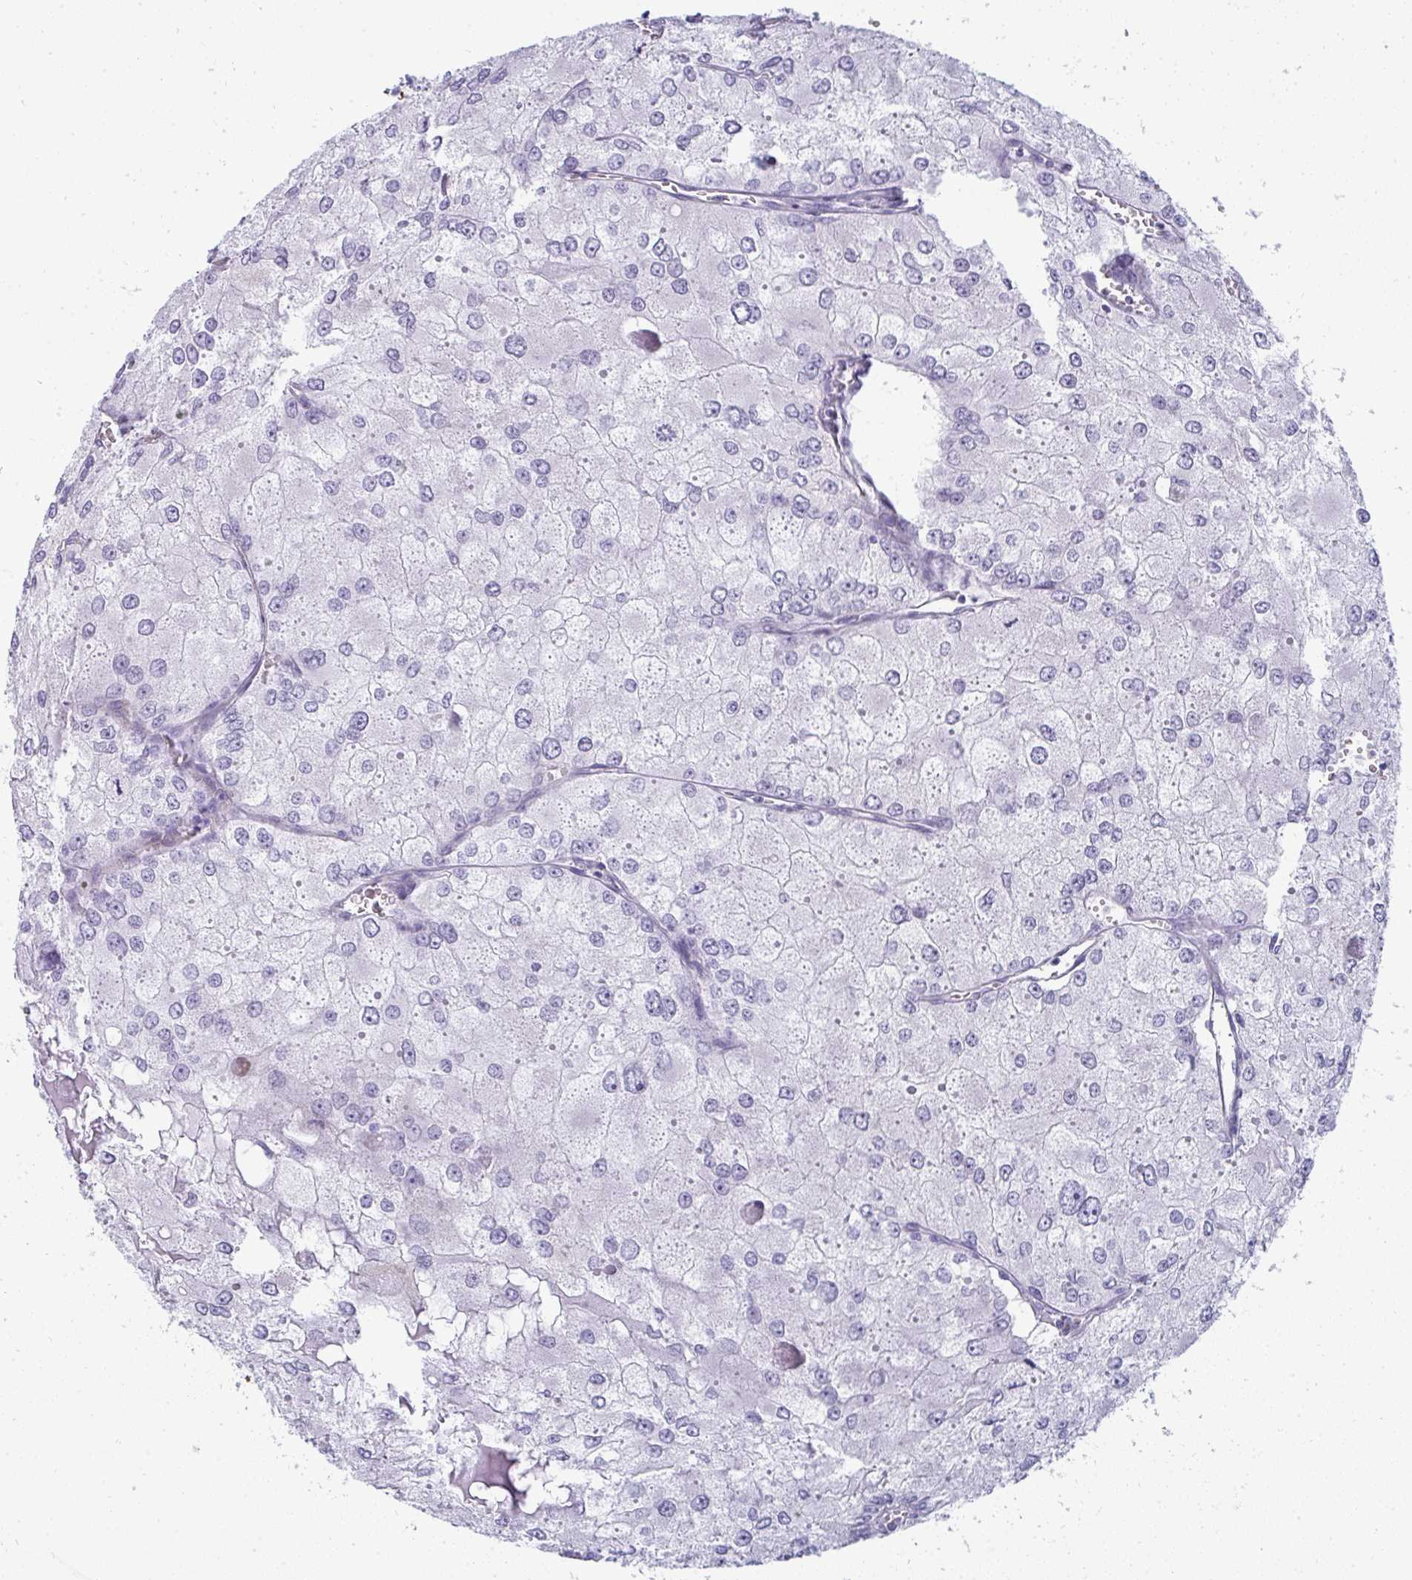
{"staining": {"intensity": "negative", "quantity": "none", "location": "none"}, "tissue": "renal cancer", "cell_type": "Tumor cells", "image_type": "cancer", "snomed": [{"axis": "morphology", "description": "Adenocarcinoma, NOS"}, {"axis": "topography", "description": "Kidney"}], "caption": "This image is of renal adenocarcinoma stained with IHC to label a protein in brown with the nuclei are counter-stained blue. There is no expression in tumor cells.", "gene": "SHROOM1", "patient": {"sex": "female", "age": 70}}